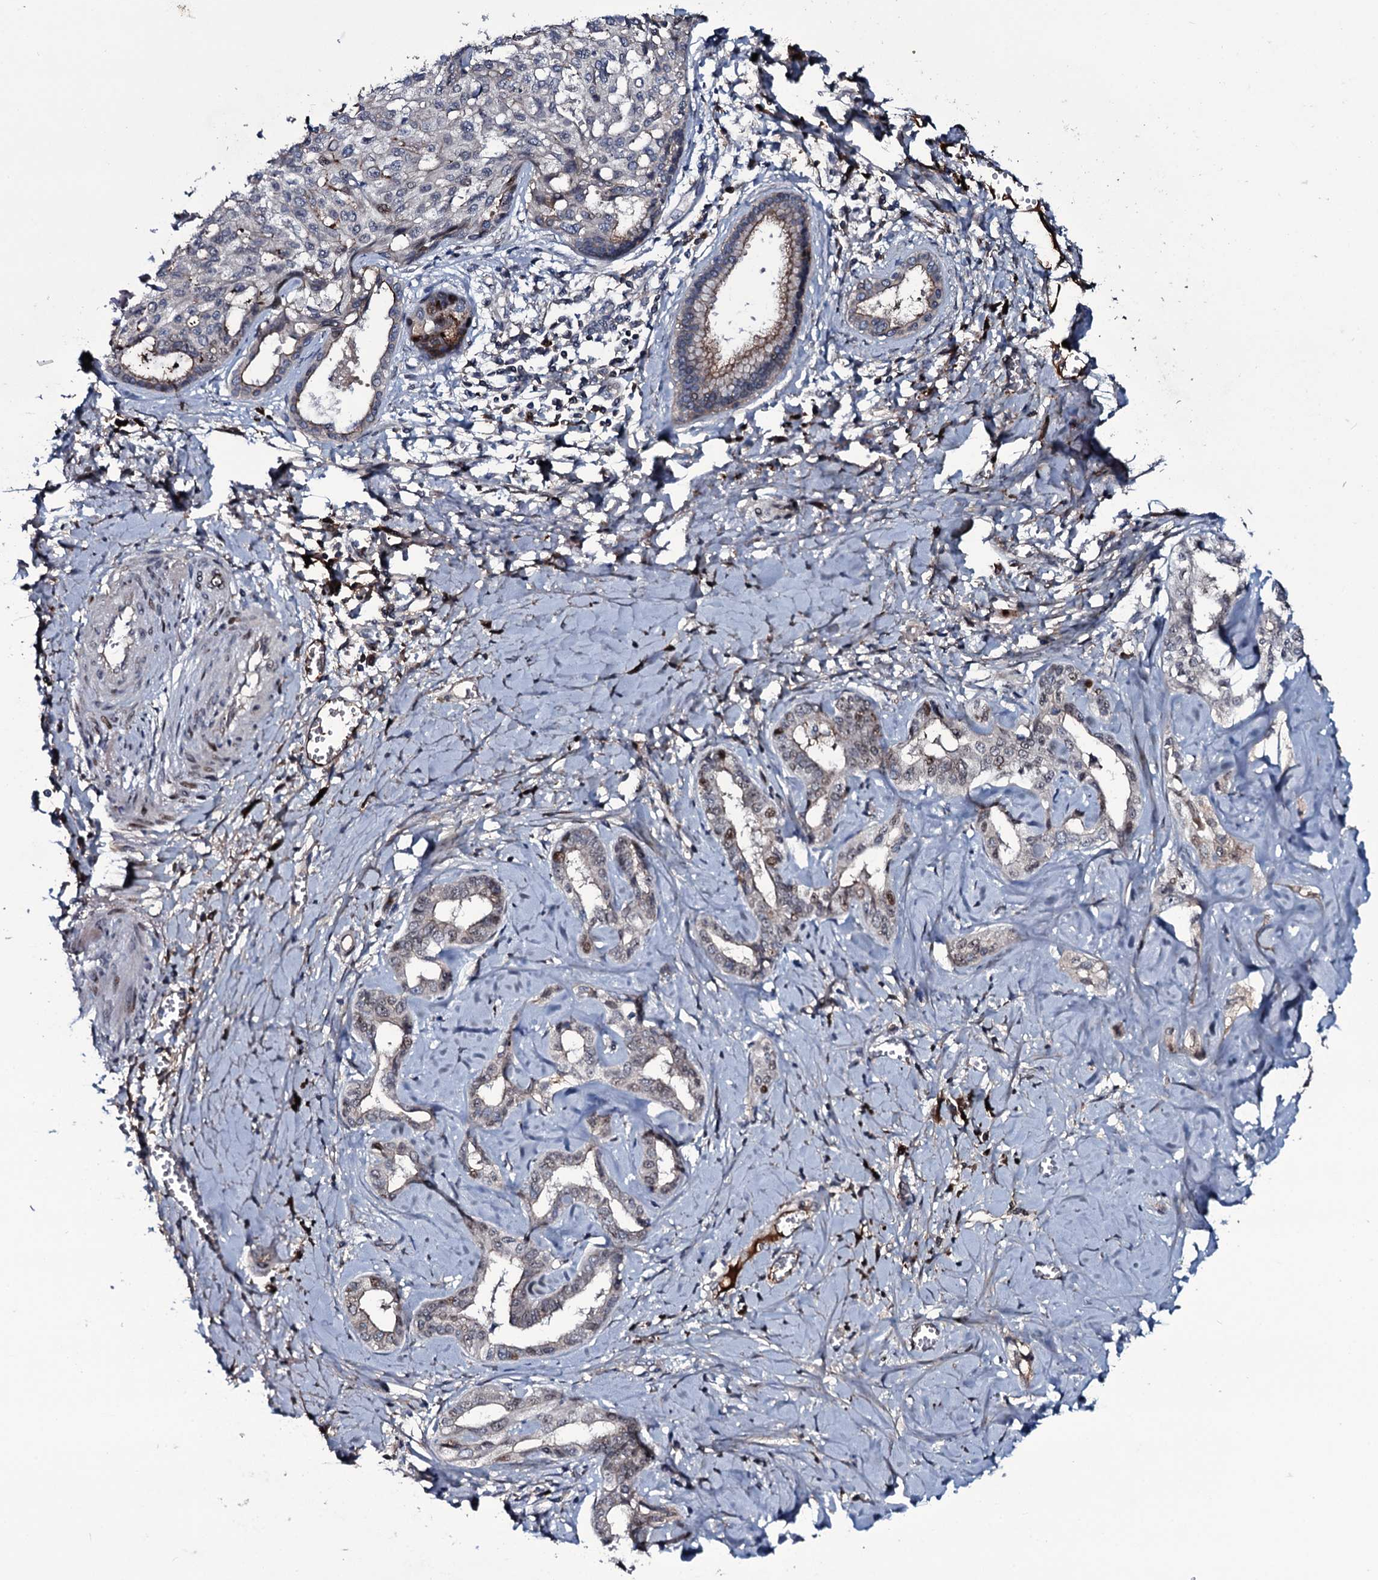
{"staining": {"intensity": "weak", "quantity": "25%-75%", "location": "nuclear"}, "tissue": "liver cancer", "cell_type": "Tumor cells", "image_type": "cancer", "snomed": [{"axis": "morphology", "description": "Cholangiocarcinoma"}, {"axis": "topography", "description": "Liver"}], "caption": "Immunohistochemistry (IHC) histopathology image of neoplastic tissue: liver cancer stained using immunohistochemistry shows low levels of weak protein expression localized specifically in the nuclear of tumor cells, appearing as a nuclear brown color.", "gene": "LYG2", "patient": {"sex": "female", "age": 77}}